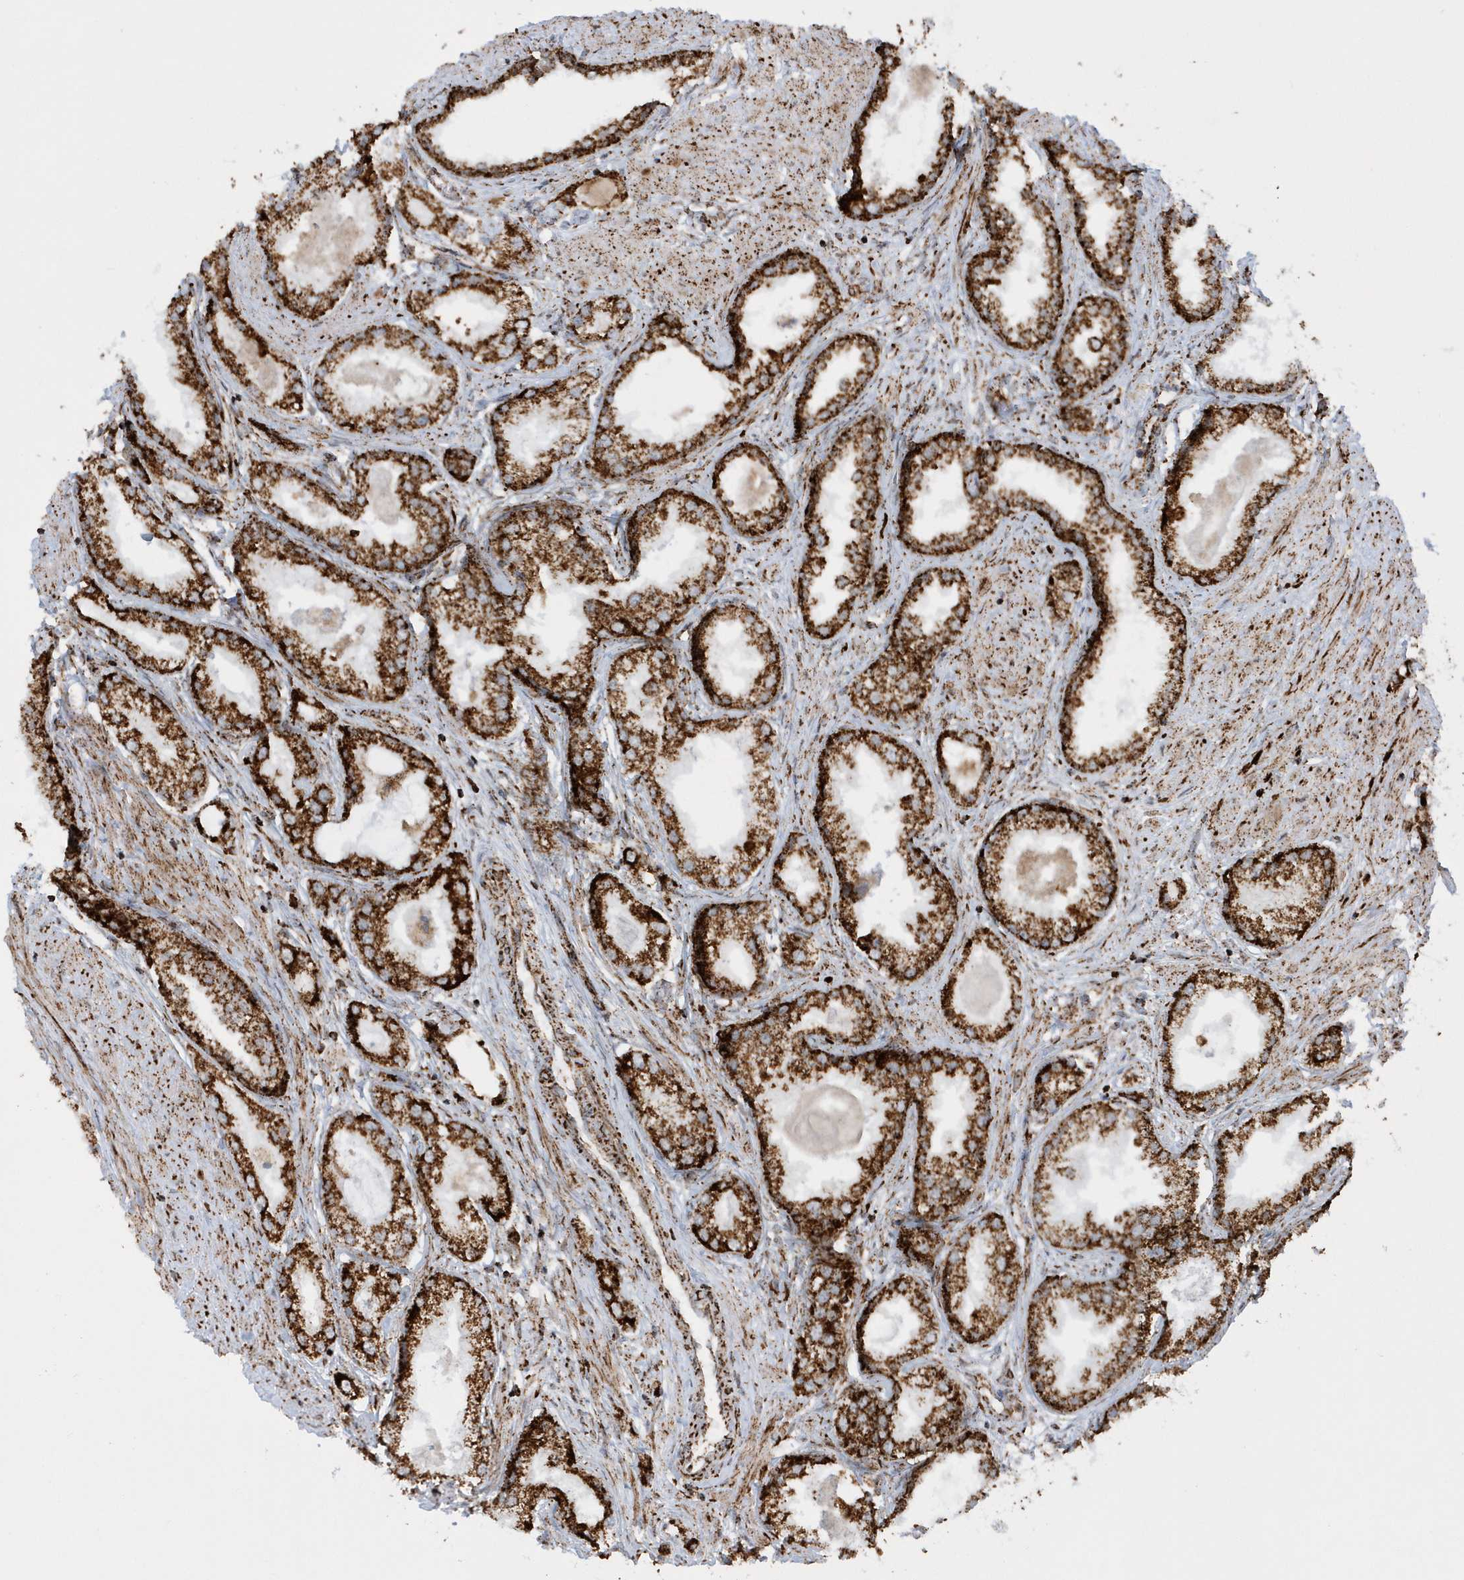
{"staining": {"intensity": "strong", "quantity": ">75%", "location": "cytoplasmic/membranous"}, "tissue": "prostate cancer", "cell_type": "Tumor cells", "image_type": "cancer", "snomed": [{"axis": "morphology", "description": "Adenocarcinoma, Low grade"}, {"axis": "topography", "description": "Prostate"}], "caption": "This histopathology image exhibits IHC staining of prostate adenocarcinoma (low-grade), with high strong cytoplasmic/membranous staining in approximately >75% of tumor cells.", "gene": "CRY2", "patient": {"sex": "male", "age": 63}}